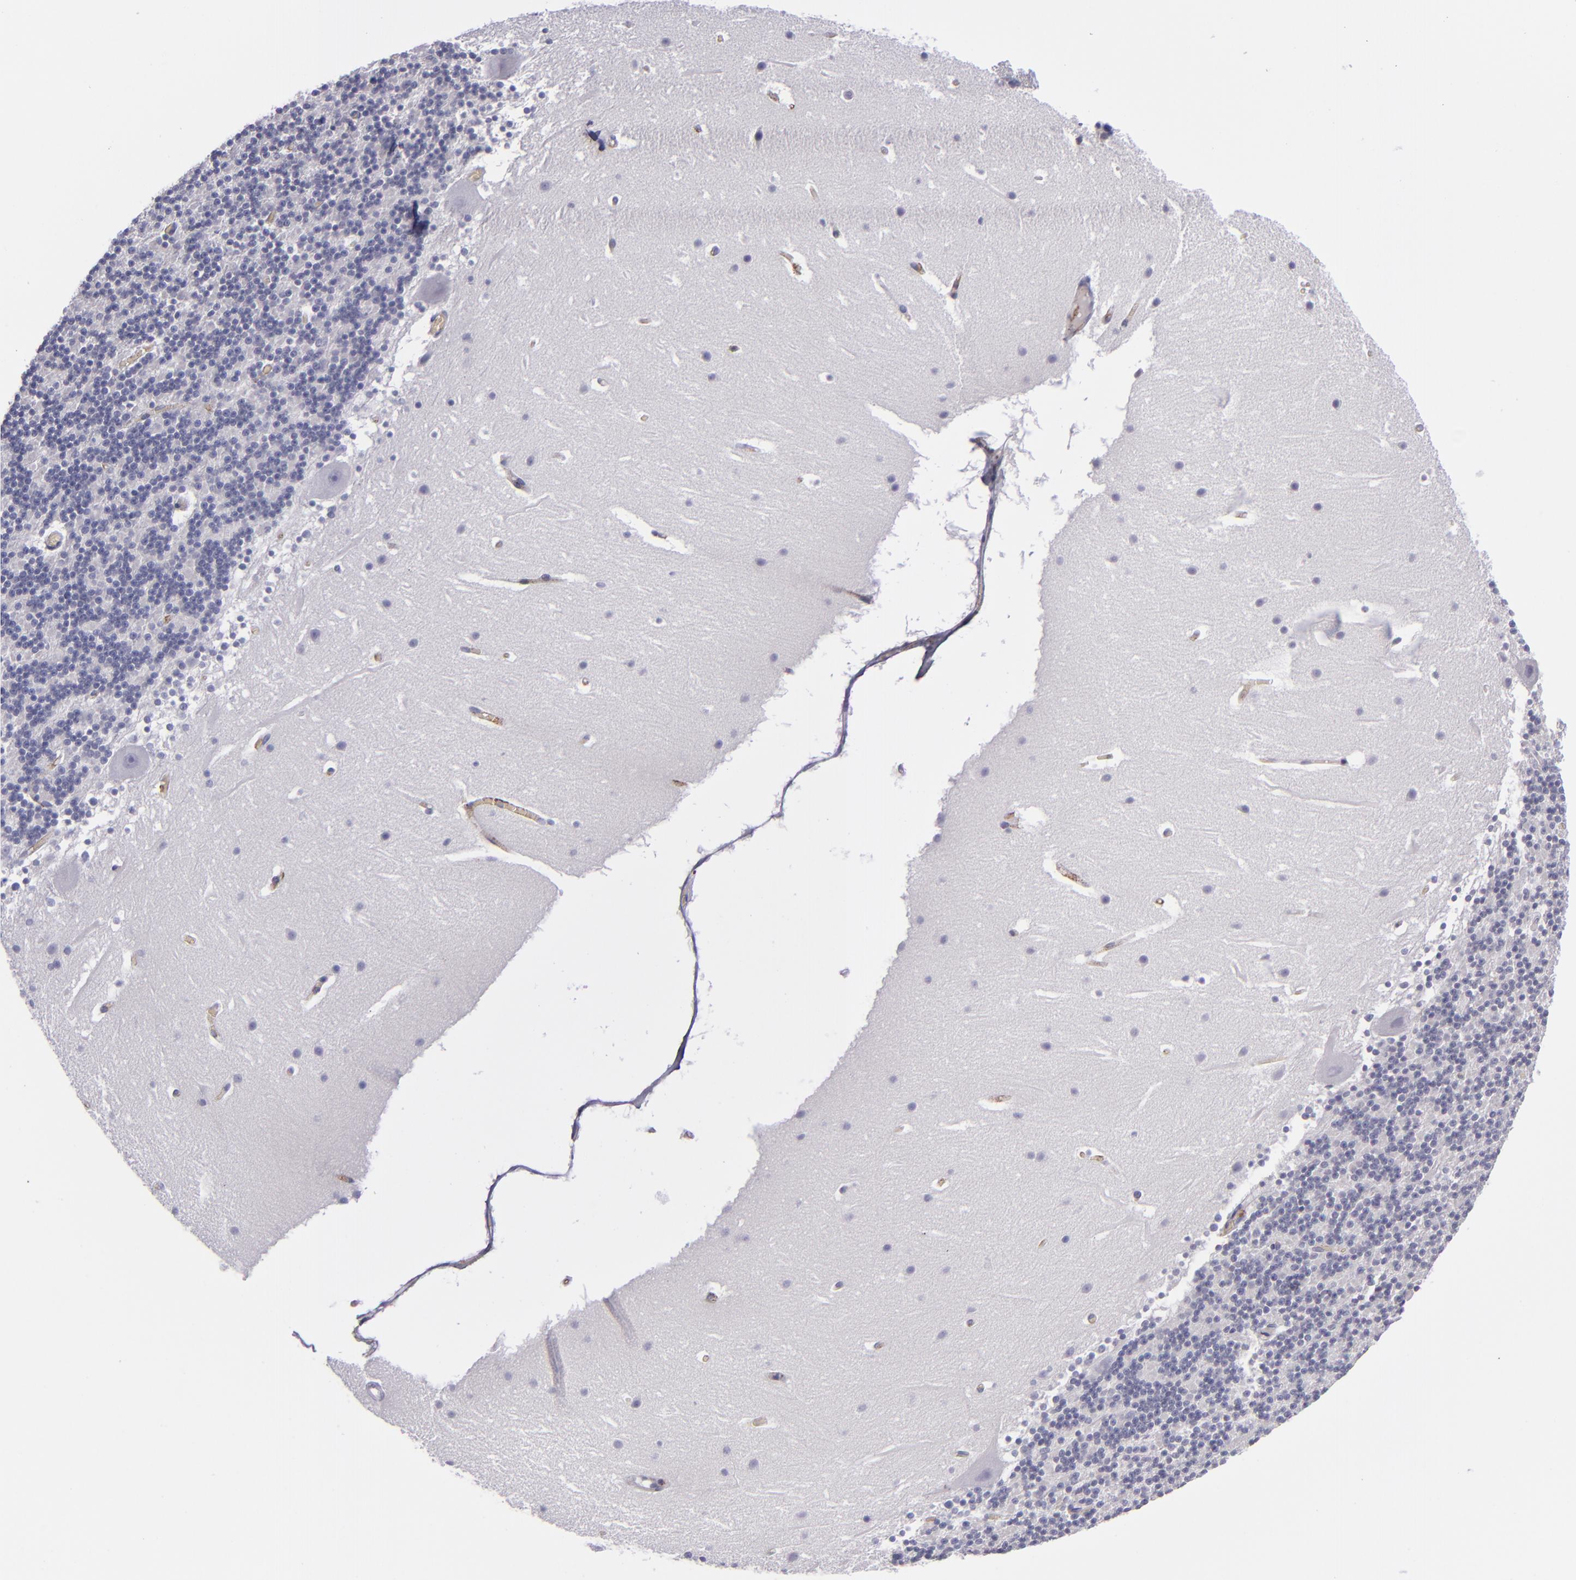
{"staining": {"intensity": "negative", "quantity": "none", "location": "none"}, "tissue": "cerebellum", "cell_type": "Cells in granular layer", "image_type": "normal", "snomed": [{"axis": "morphology", "description": "Normal tissue, NOS"}, {"axis": "topography", "description": "Cerebellum"}], "caption": "Immunohistochemistry (IHC) of unremarkable human cerebellum demonstrates no expression in cells in granular layer. The staining is performed using DAB (3,3'-diaminobenzidine) brown chromogen with nuclei counter-stained in using hematoxylin.", "gene": "CD27", "patient": {"sex": "male", "age": 45}}